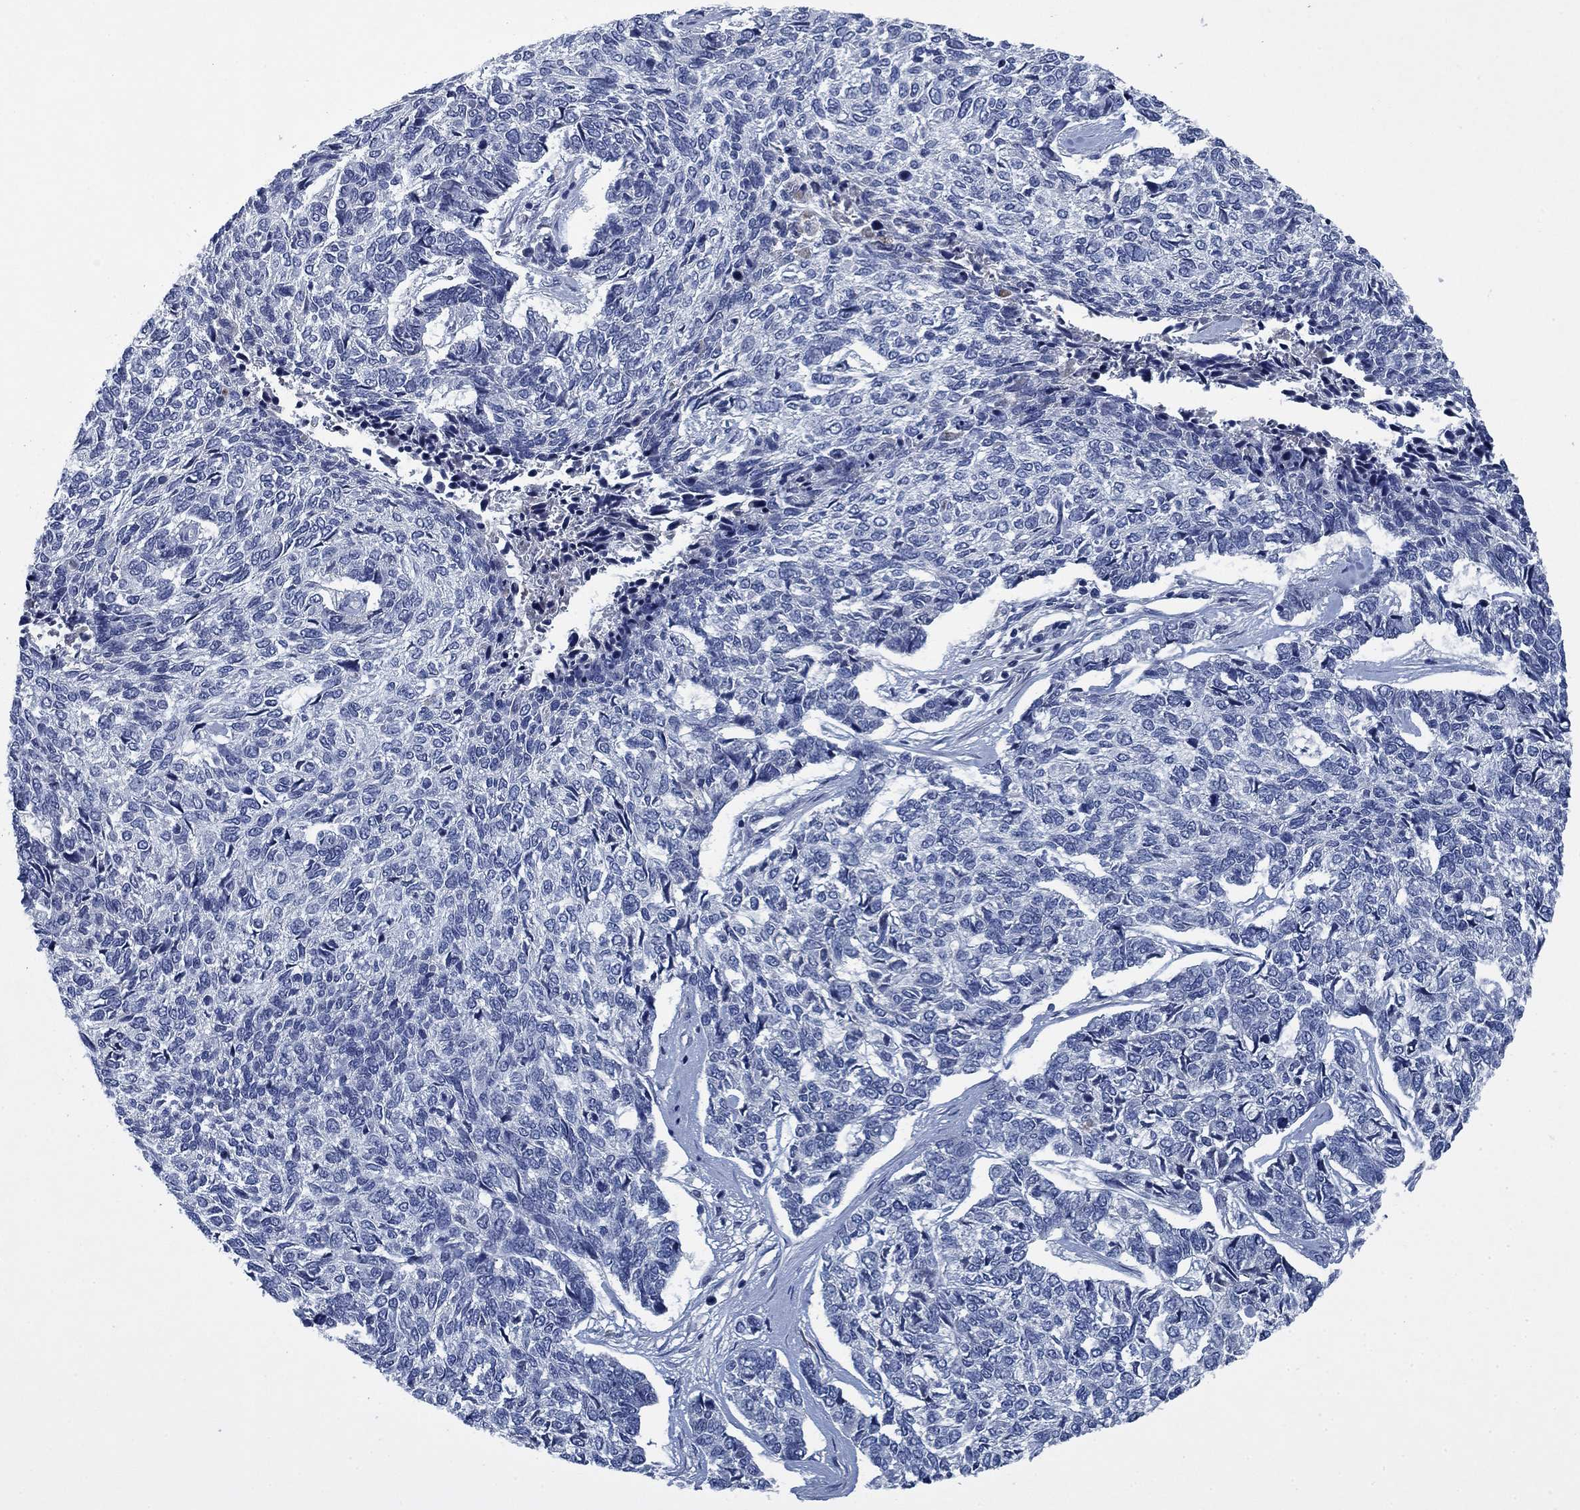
{"staining": {"intensity": "negative", "quantity": "none", "location": "none"}, "tissue": "skin cancer", "cell_type": "Tumor cells", "image_type": "cancer", "snomed": [{"axis": "morphology", "description": "Basal cell carcinoma"}, {"axis": "topography", "description": "Skin"}], "caption": "Immunohistochemical staining of human basal cell carcinoma (skin) displays no significant positivity in tumor cells. Nuclei are stained in blue.", "gene": "PNMA8A", "patient": {"sex": "female", "age": 65}}